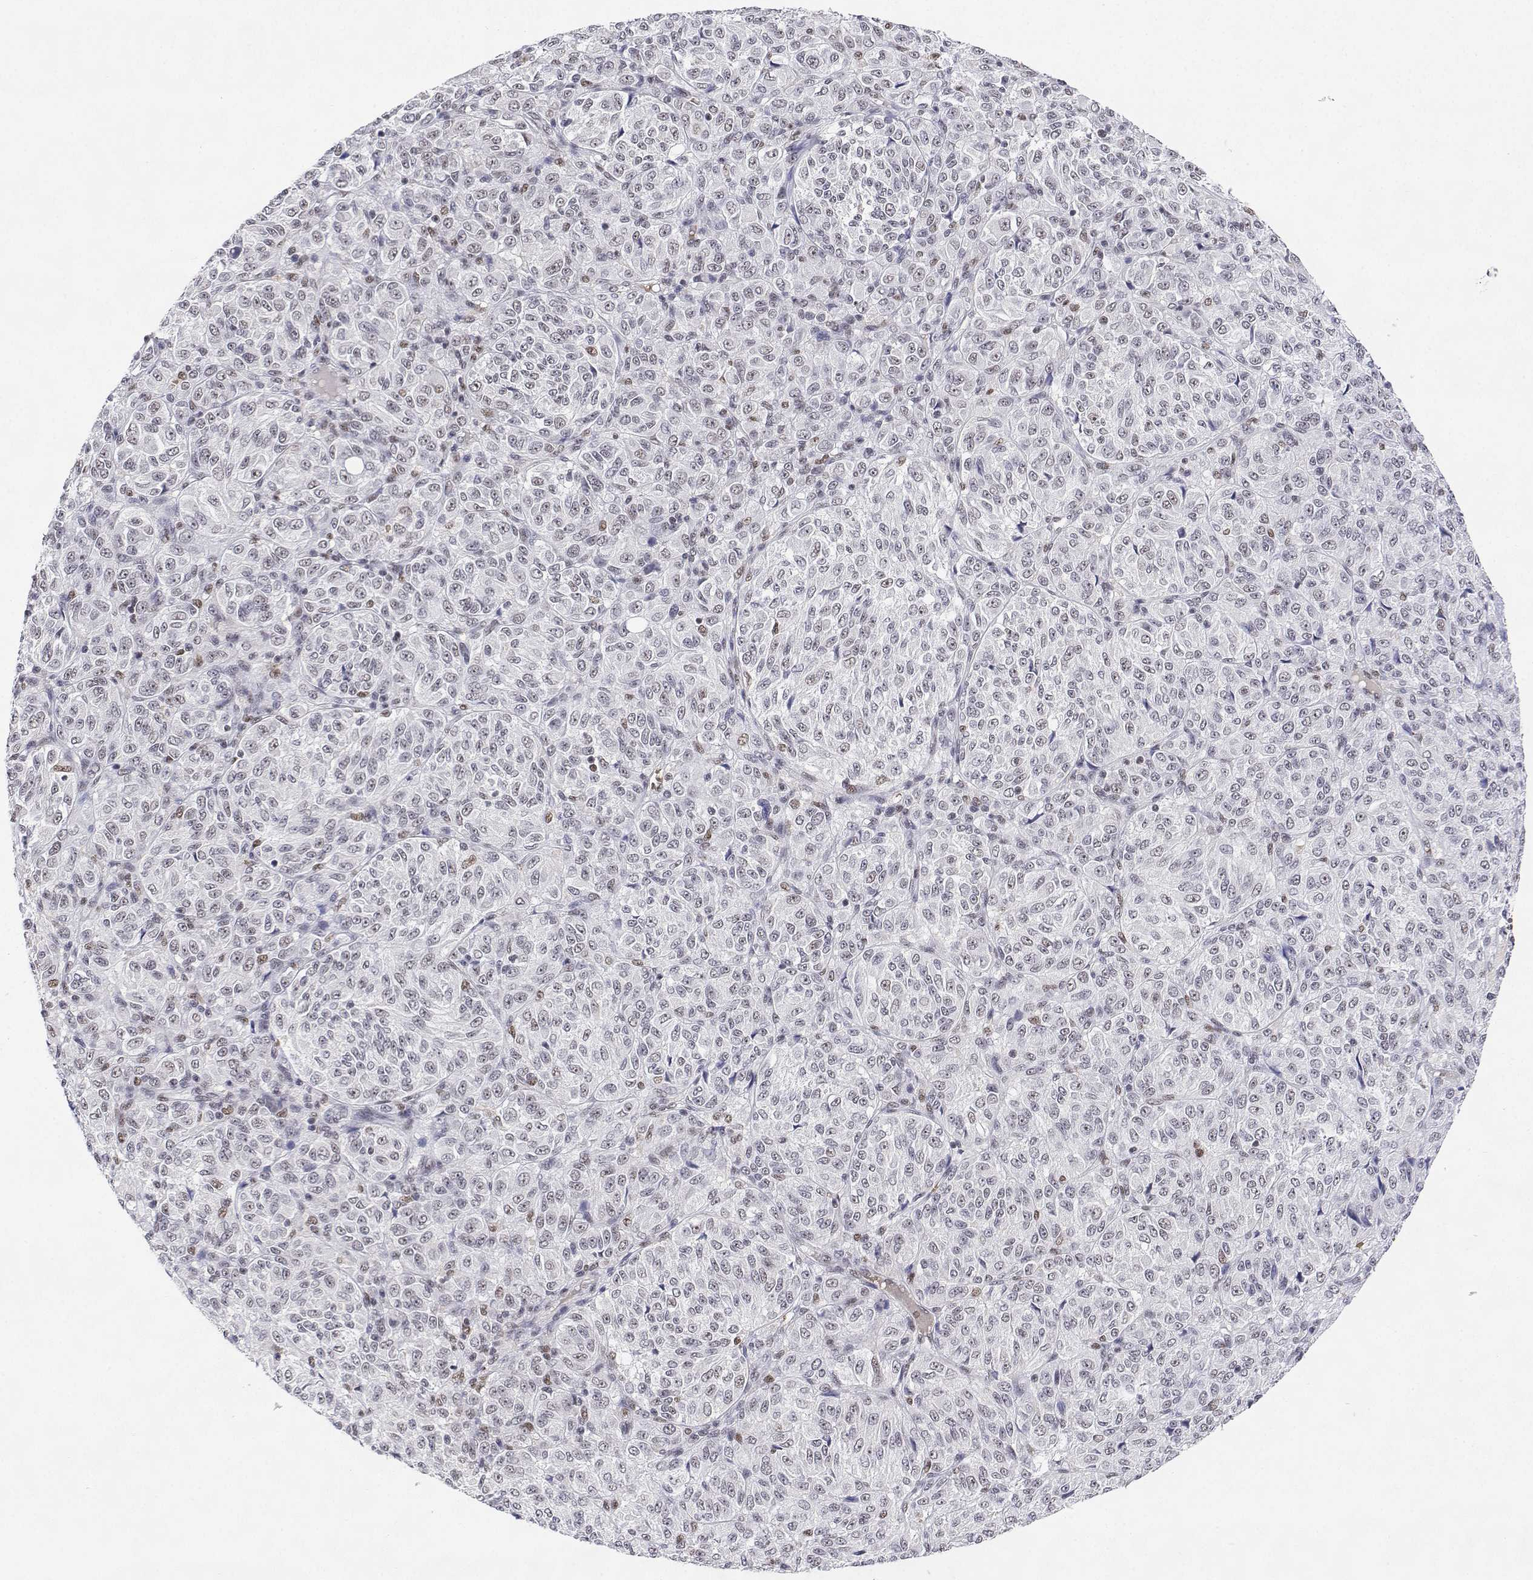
{"staining": {"intensity": "moderate", "quantity": "<25%", "location": "nuclear"}, "tissue": "melanoma", "cell_type": "Tumor cells", "image_type": "cancer", "snomed": [{"axis": "morphology", "description": "Malignant melanoma, Metastatic site"}, {"axis": "topography", "description": "Brain"}], "caption": "Protein staining reveals moderate nuclear positivity in approximately <25% of tumor cells in melanoma.", "gene": "ADAR", "patient": {"sex": "female", "age": 56}}